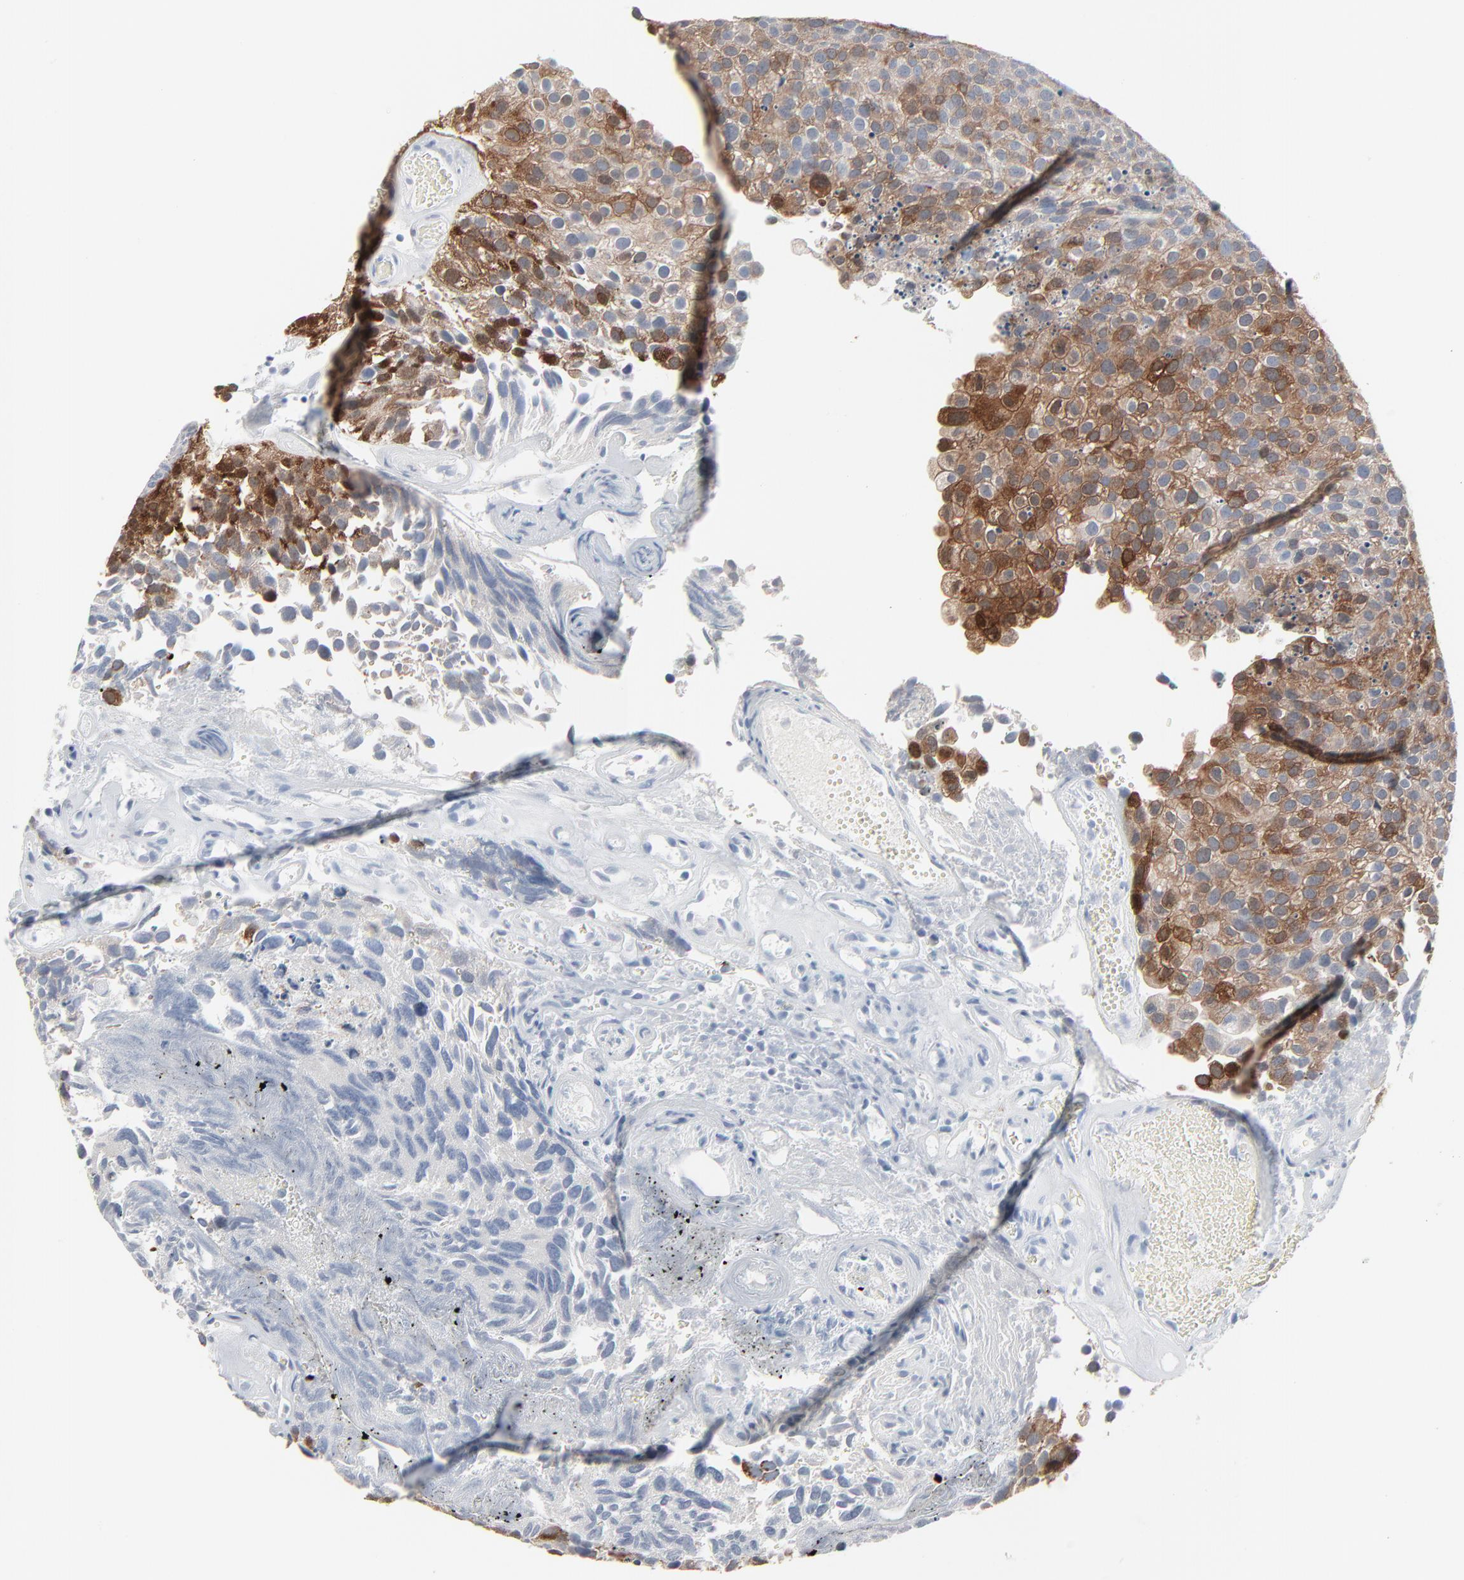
{"staining": {"intensity": "moderate", "quantity": ">75%", "location": "cytoplasmic/membranous"}, "tissue": "urothelial cancer", "cell_type": "Tumor cells", "image_type": "cancer", "snomed": [{"axis": "morphology", "description": "Urothelial carcinoma, High grade"}, {"axis": "topography", "description": "Urinary bladder"}], "caption": "Immunohistochemistry of human urothelial cancer displays medium levels of moderate cytoplasmic/membranous staining in approximately >75% of tumor cells. (DAB (3,3'-diaminobenzidine) IHC with brightfield microscopy, high magnification).", "gene": "PHGDH", "patient": {"sex": "male", "age": 72}}